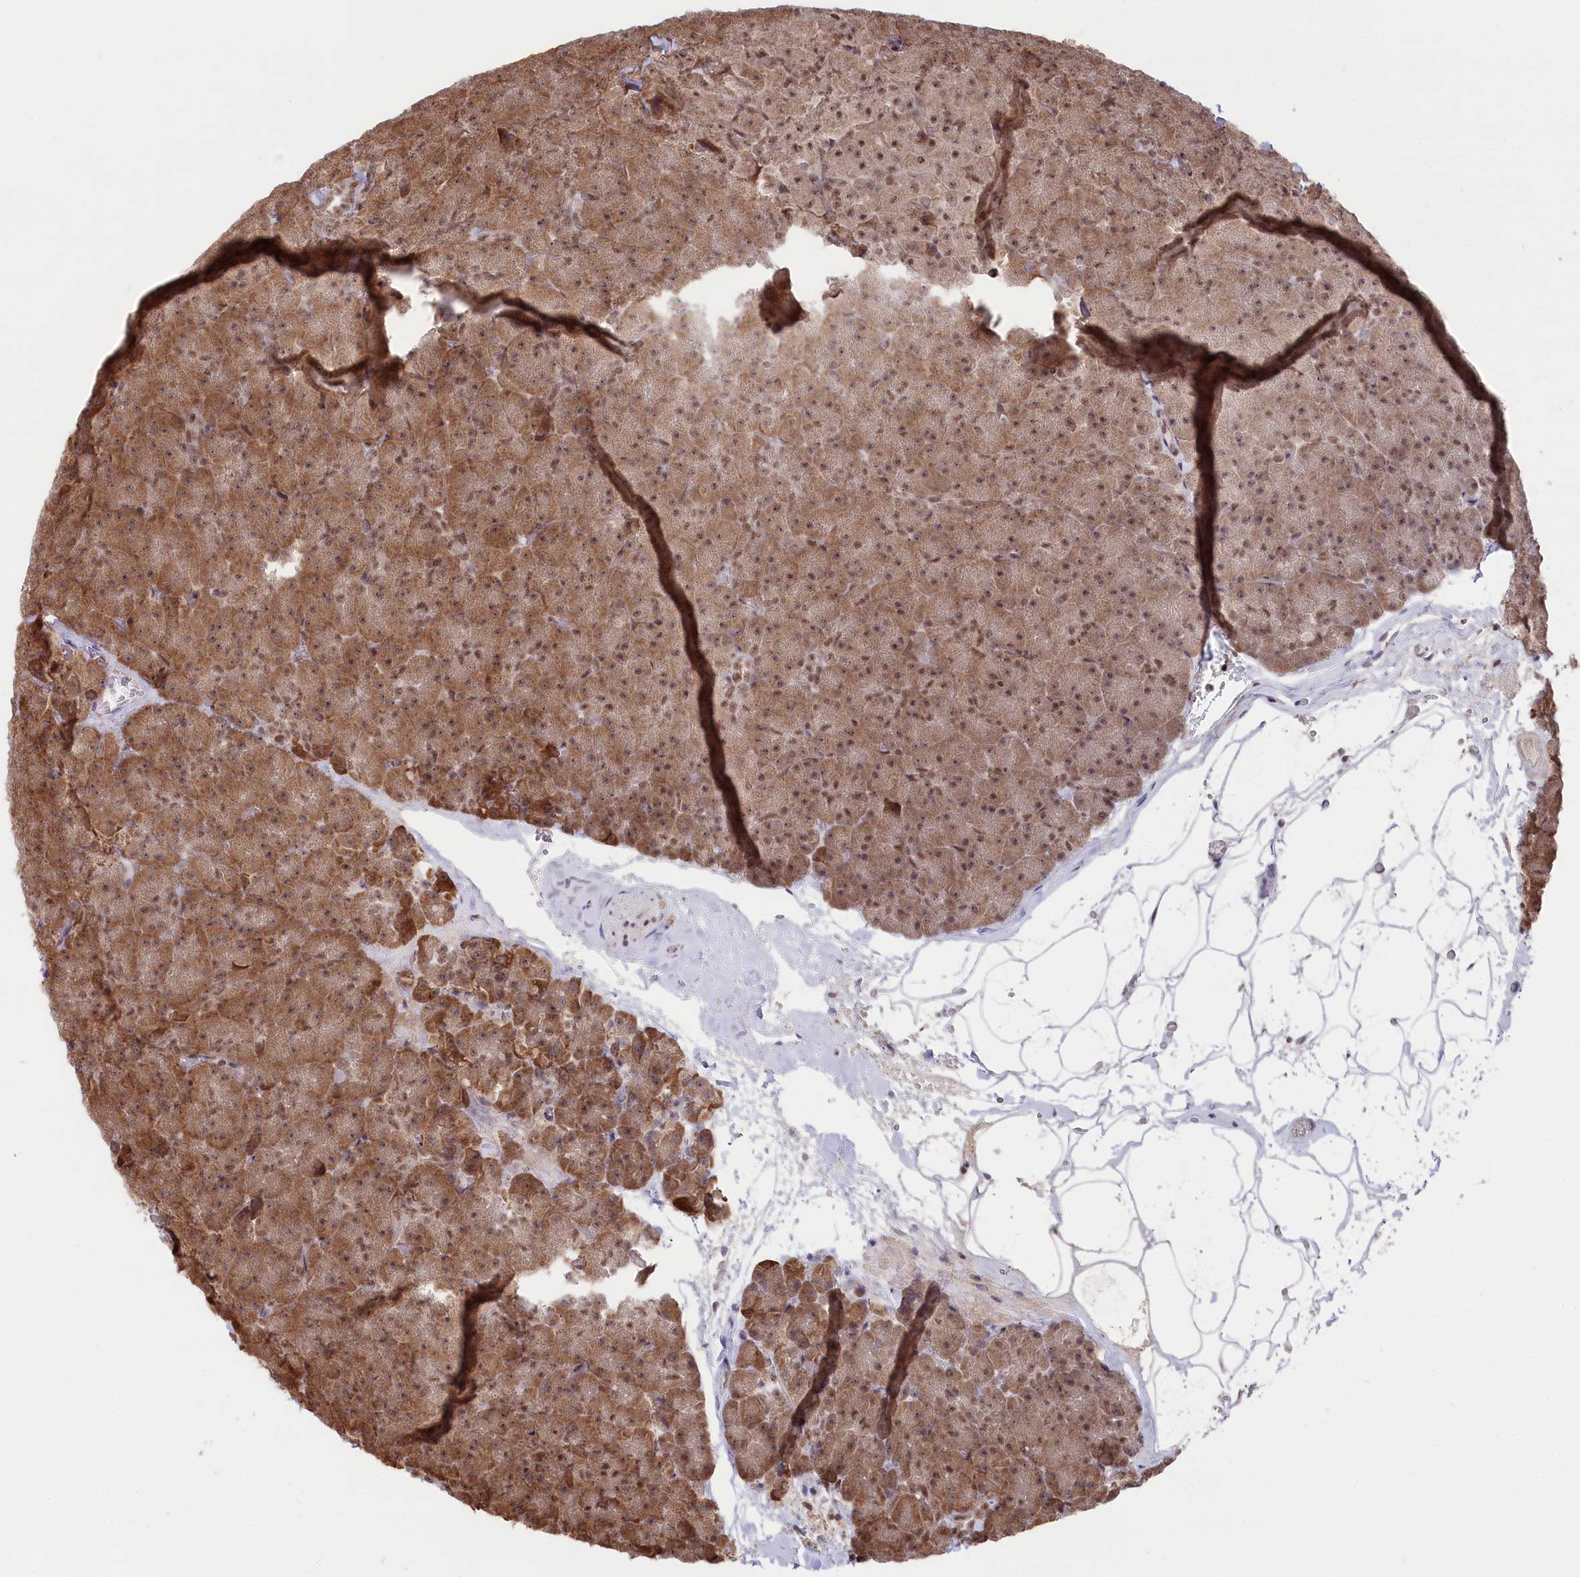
{"staining": {"intensity": "moderate", "quantity": ">75%", "location": "cytoplasmic/membranous,nuclear"}, "tissue": "pancreas", "cell_type": "Exocrine glandular cells", "image_type": "normal", "snomed": [{"axis": "morphology", "description": "Normal tissue, NOS"}, {"axis": "topography", "description": "Pancreas"}], "caption": "The image demonstrates staining of normal pancreas, revealing moderate cytoplasmic/membranous,nuclear protein positivity (brown color) within exocrine glandular cells.", "gene": "CGGBP1", "patient": {"sex": "male", "age": 36}}